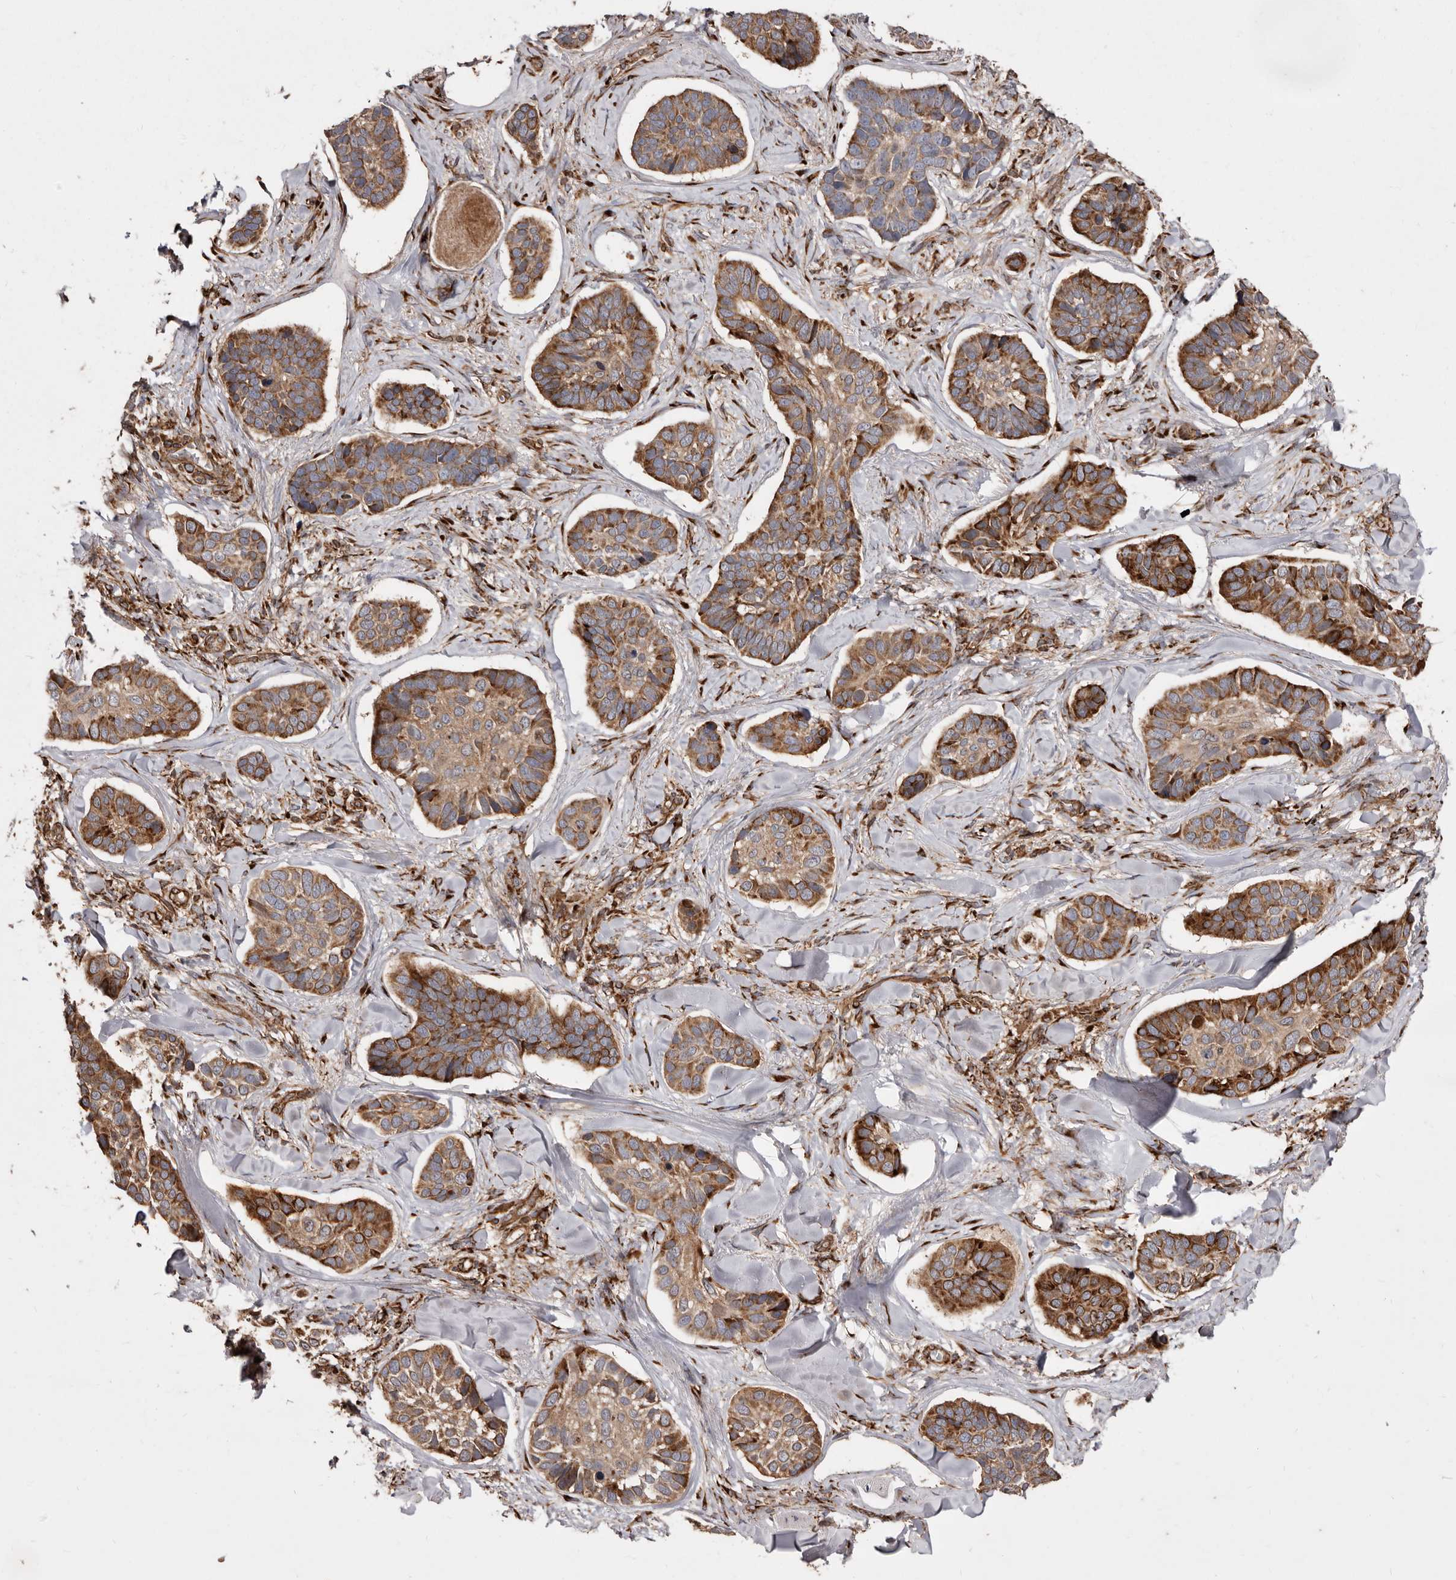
{"staining": {"intensity": "moderate", "quantity": ">75%", "location": "cytoplasmic/membranous"}, "tissue": "skin cancer", "cell_type": "Tumor cells", "image_type": "cancer", "snomed": [{"axis": "morphology", "description": "Basal cell carcinoma"}, {"axis": "topography", "description": "Skin"}], "caption": "Moderate cytoplasmic/membranous protein expression is present in about >75% of tumor cells in skin basal cell carcinoma.", "gene": "FLAD1", "patient": {"sex": "male", "age": 62}}